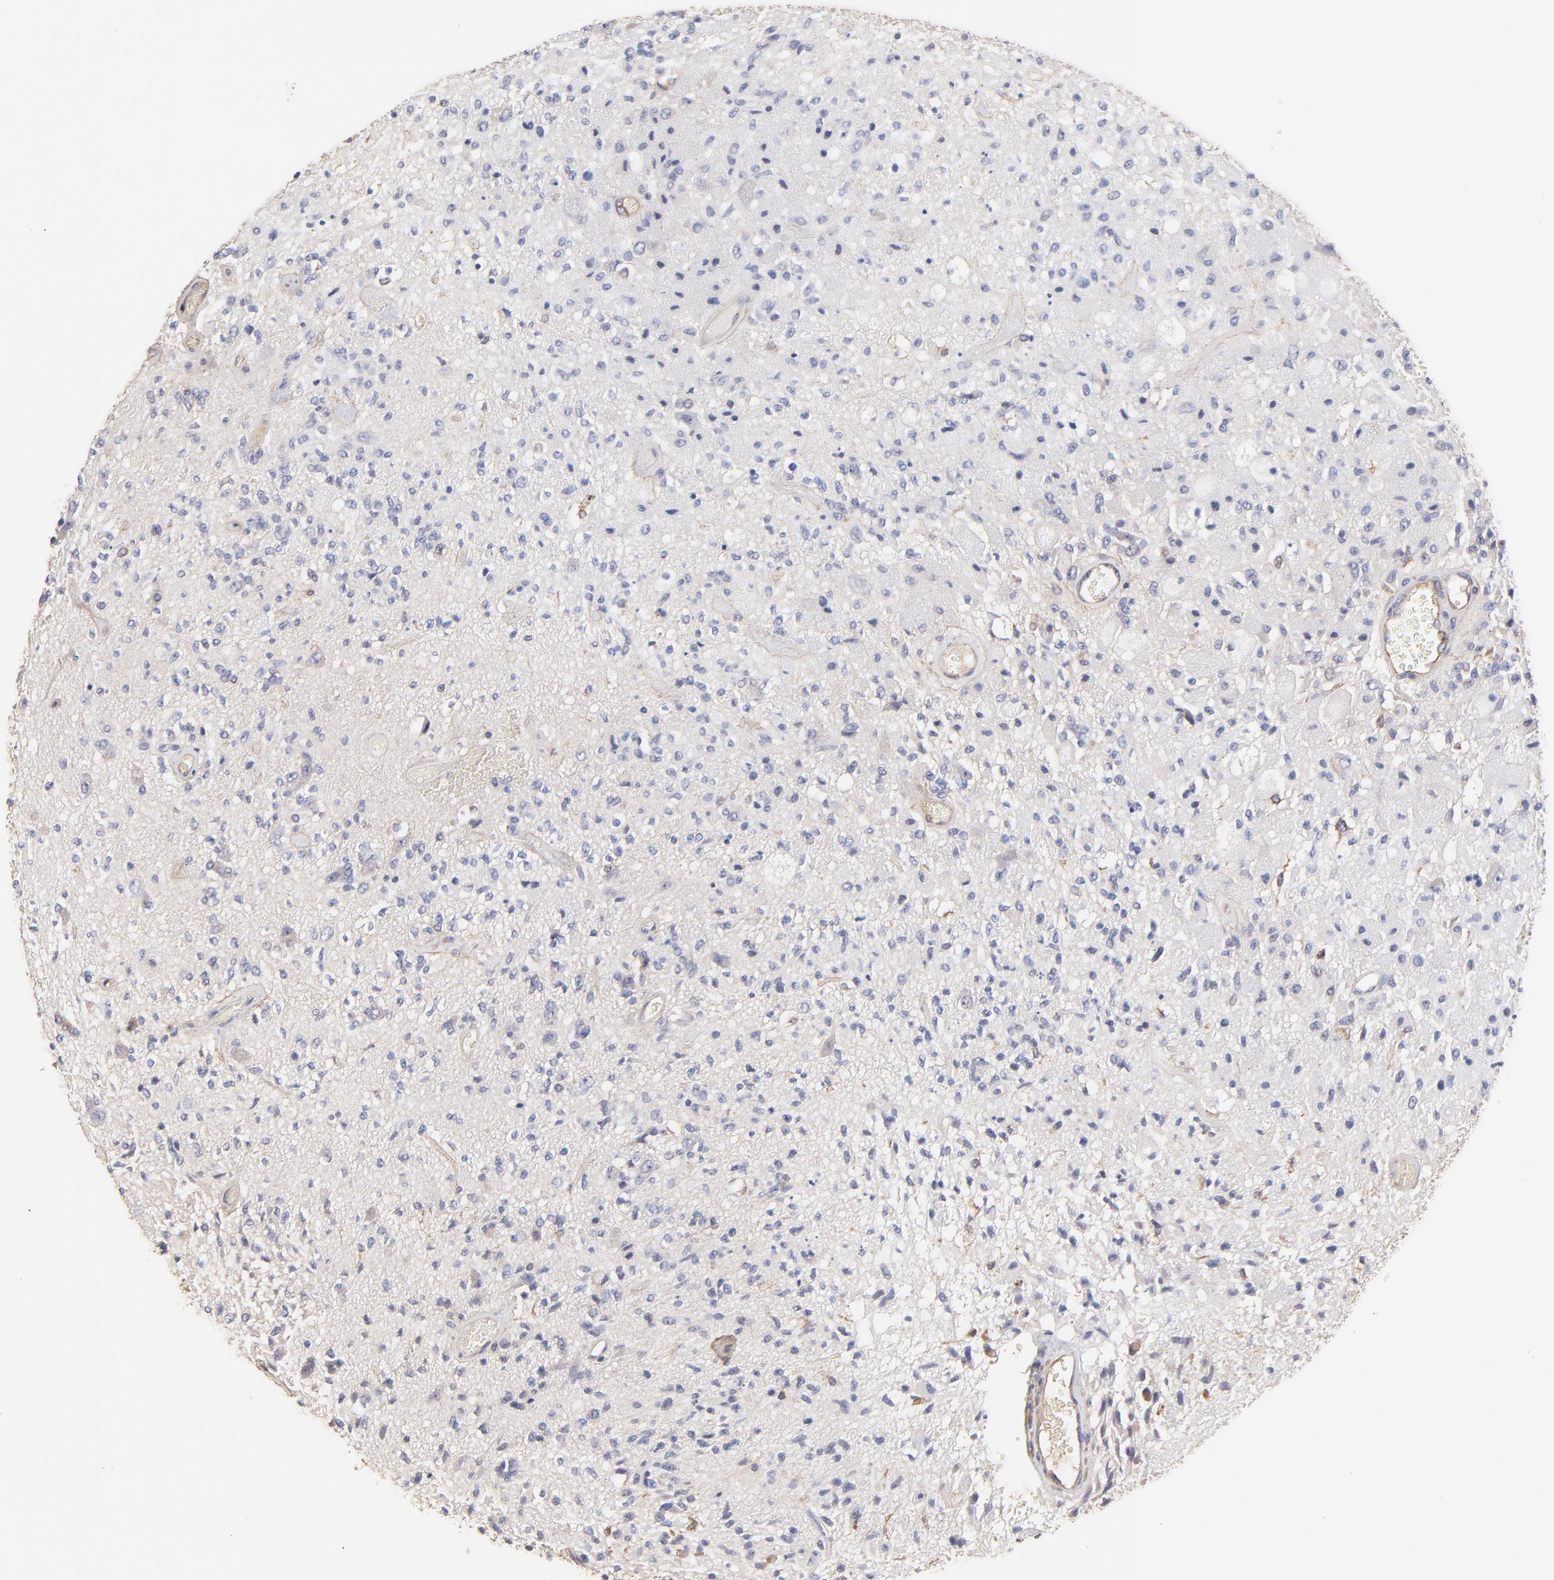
{"staining": {"intensity": "negative", "quantity": "none", "location": "none"}, "tissue": "glioma", "cell_type": "Tumor cells", "image_type": "cancer", "snomed": [{"axis": "morphology", "description": "Normal tissue, NOS"}, {"axis": "morphology", "description": "Glioma, malignant, High grade"}, {"axis": "topography", "description": "Cerebral cortex"}], "caption": "Tumor cells show no significant positivity in glioma.", "gene": "LRCH2", "patient": {"sex": "male", "age": 77}}